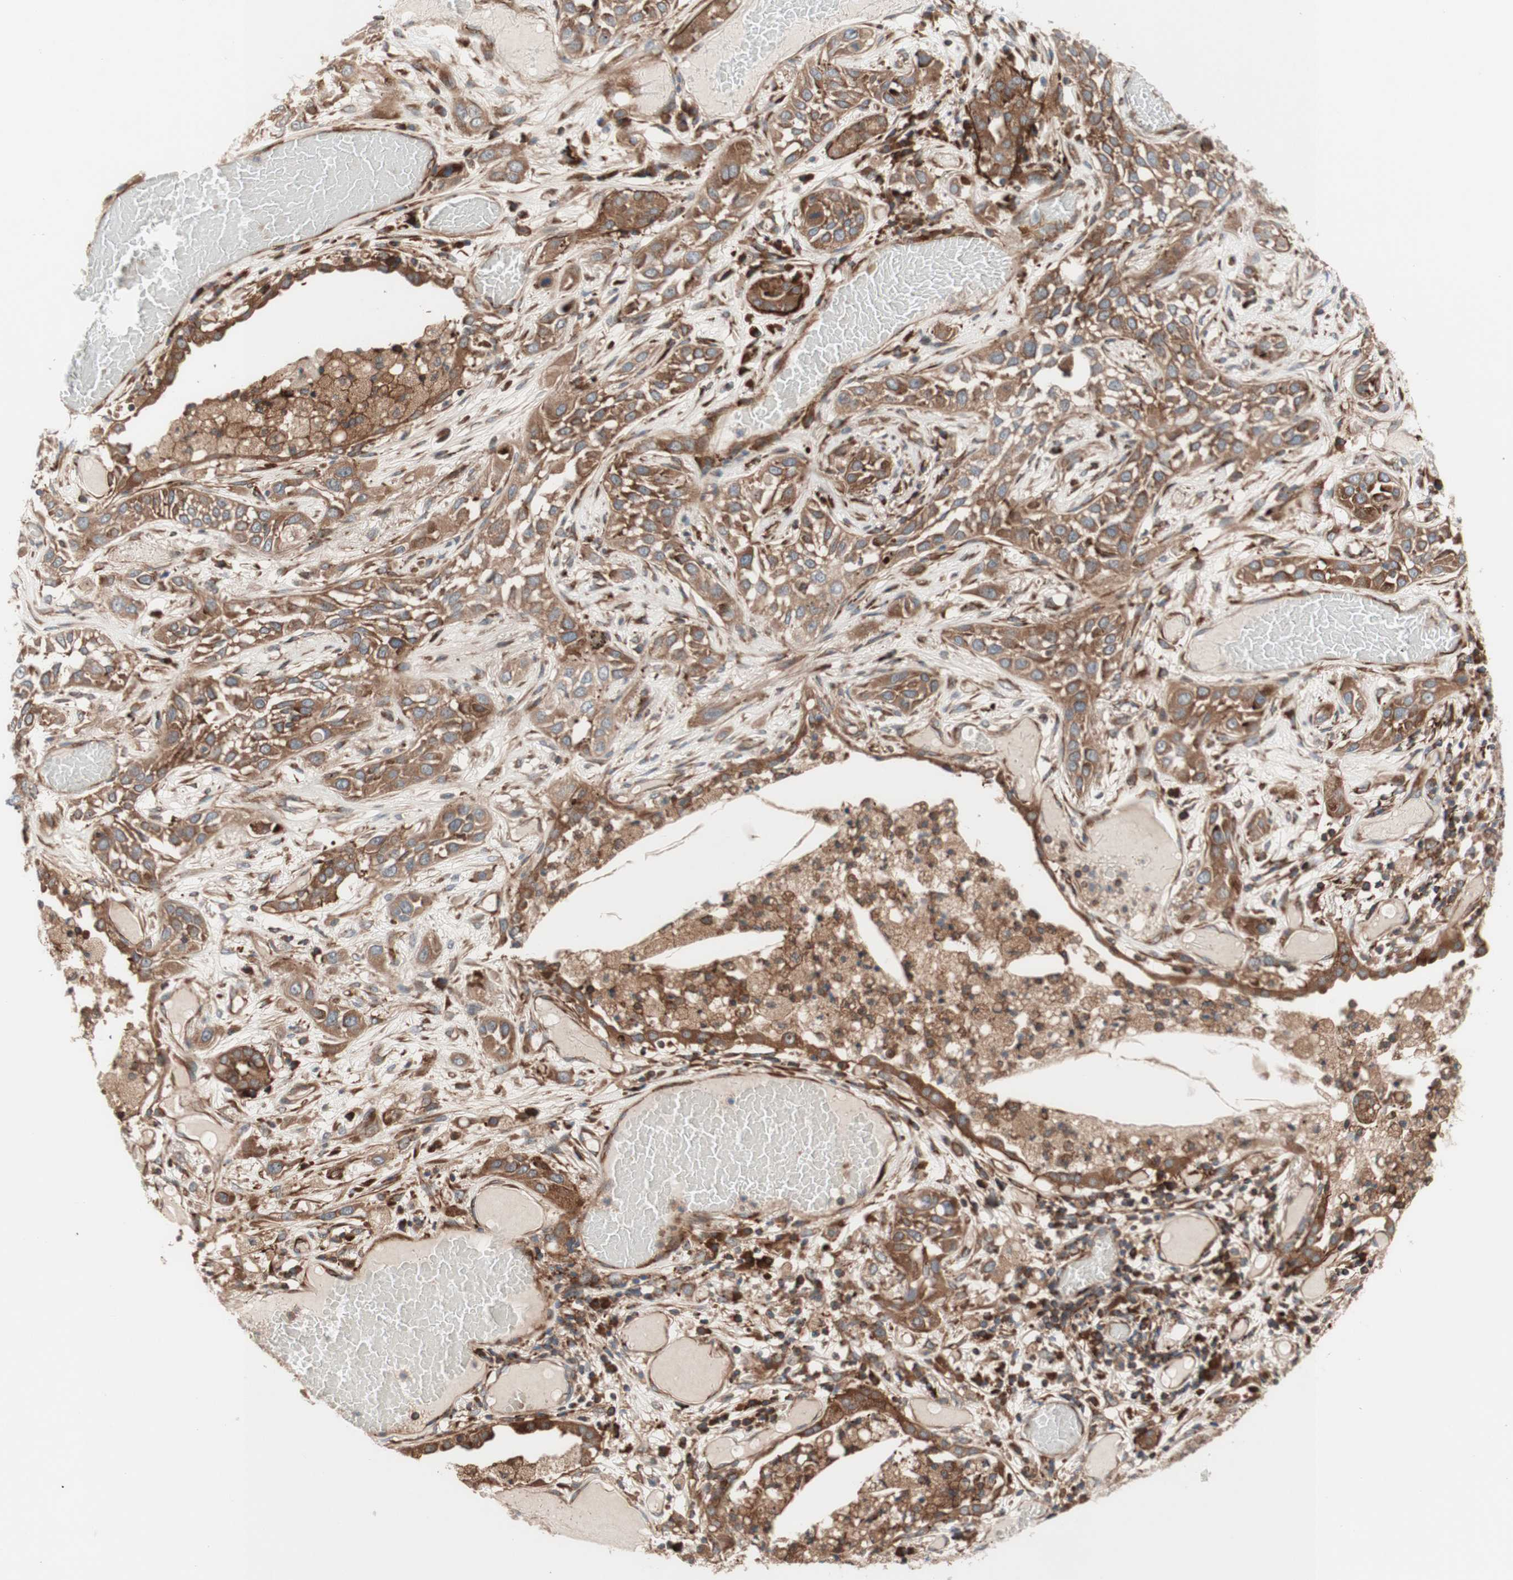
{"staining": {"intensity": "moderate", "quantity": ">75%", "location": "cytoplasmic/membranous"}, "tissue": "lung cancer", "cell_type": "Tumor cells", "image_type": "cancer", "snomed": [{"axis": "morphology", "description": "Squamous cell carcinoma, NOS"}, {"axis": "topography", "description": "Lung"}], "caption": "Brown immunohistochemical staining in lung cancer (squamous cell carcinoma) demonstrates moderate cytoplasmic/membranous staining in approximately >75% of tumor cells.", "gene": "CCN4", "patient": {"sex": "male", "age": 71}}